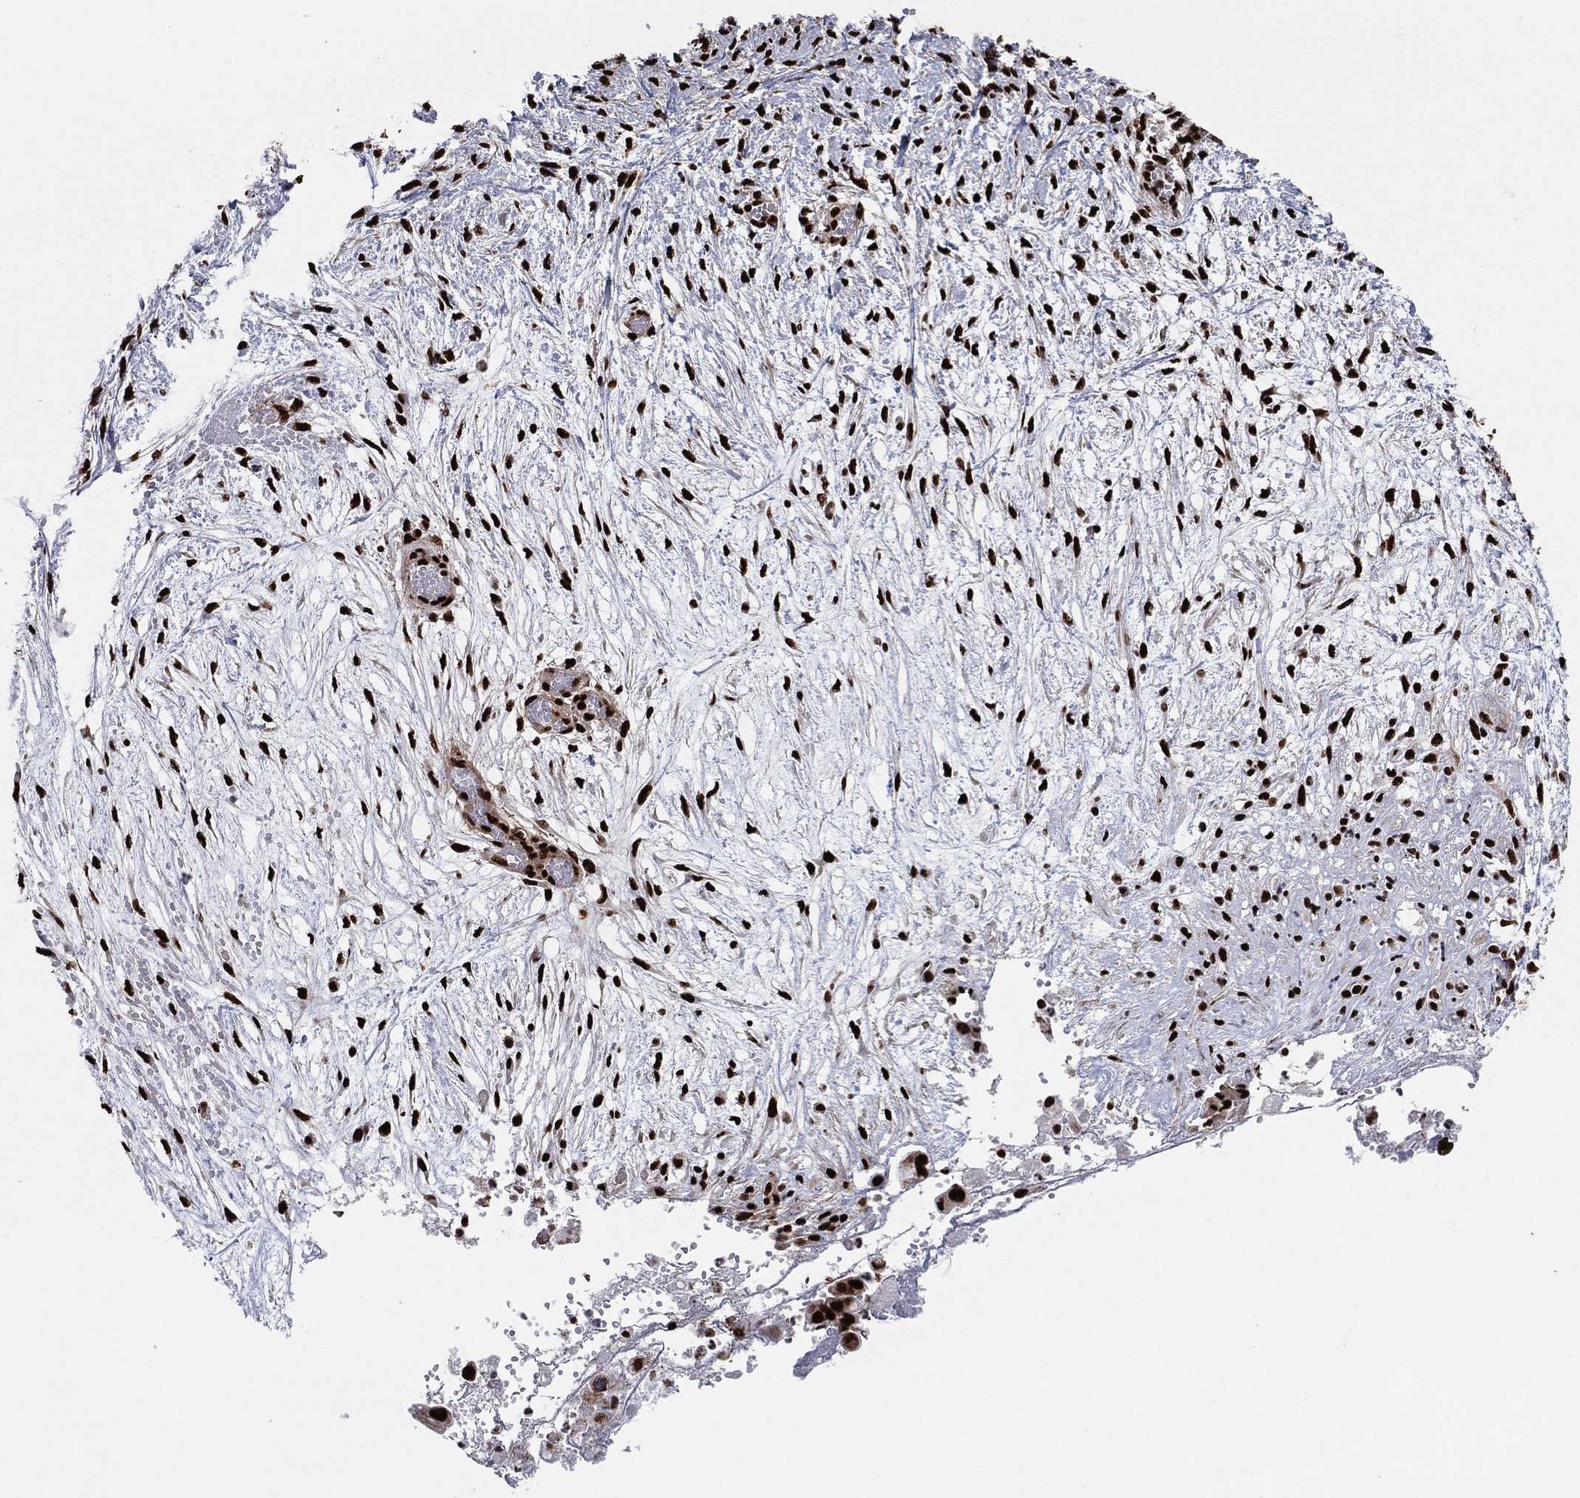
{"staining": {"intensity": "strong", "quantity": ">75%", "location": "nuclear"}, "tissue": "ovarian cancer", "cell_type": "Tumor cells", "image_type": "cancer", "snomed": [{"axis": "morphology", "description": "Cystadenocarcinoma, serous, NOS"}, {"axis": "topography", "description": "Ovary"}], "caption": "Serous cystadenocarcinoma (ovarian) tissue reveals strong nuclear expression in approximately >75% of tumor cells Using DAB (brown) and hematoxylin (blue) stains, captured at high magnification using brightfield microscopy.", "gene": "TP53BP1", "patient": {"sex": "female", "age": 56}}